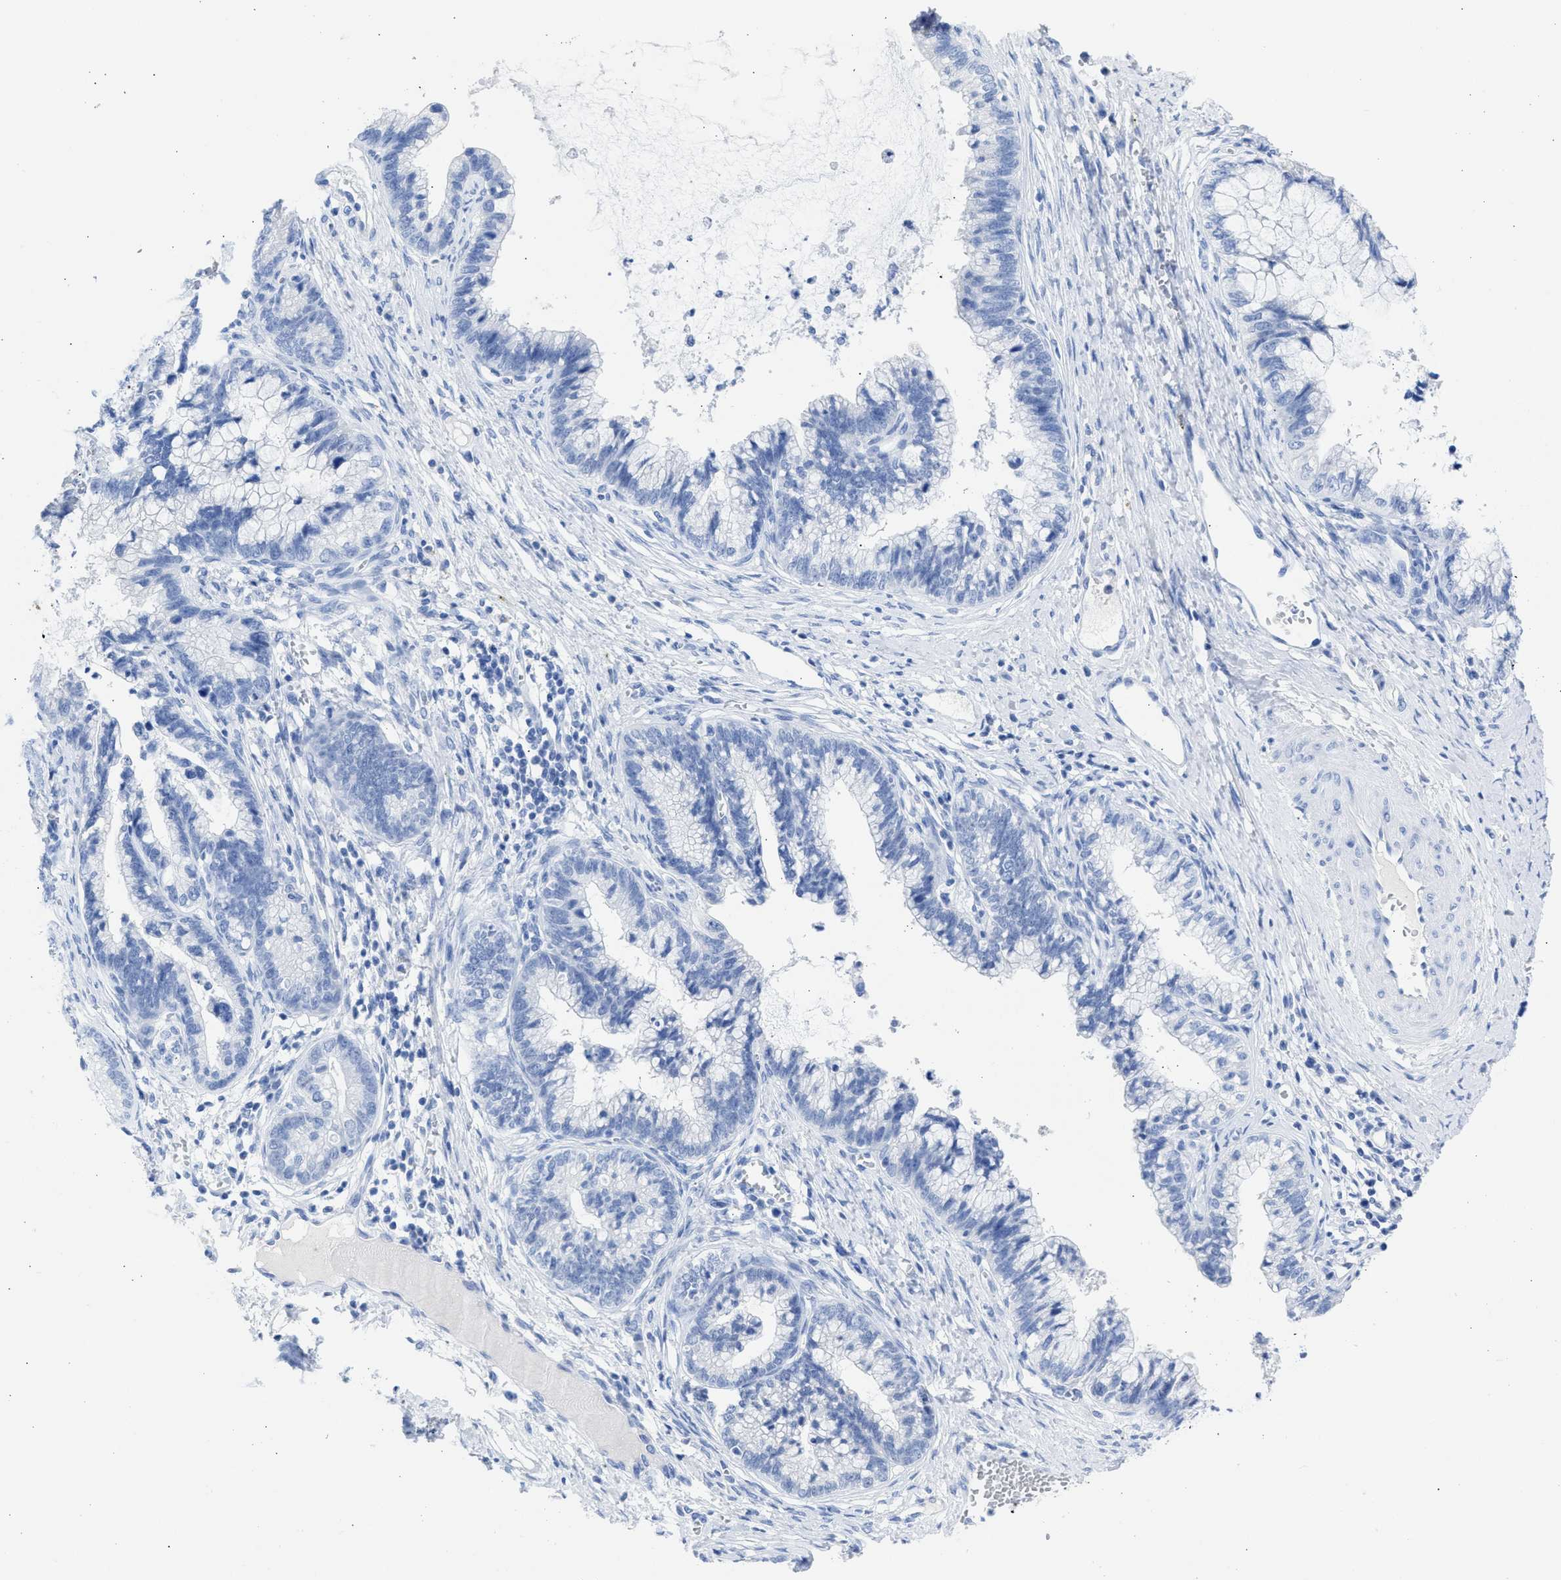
{"staining": {"intensity": "negative", "quantity": "none", "location": "none"}, "tissue": "cervical cancer", "cell_type": "Tumor cells", "image_type": "cancer", "snomed": [{"axis": "morphology", "description": "Adenocarcinoma, NOS"}, {"axis": "topography", "description": "Cervix"}], "caption": "This histopathology image is of cervical adenocarcinoma stained with IHC to label a protein in brown with the nuclei are counter-stained blue. There is no positivity in tumor cells.", "gene": "NCAM1", "patient": {"sex": "female", "age": 44}}